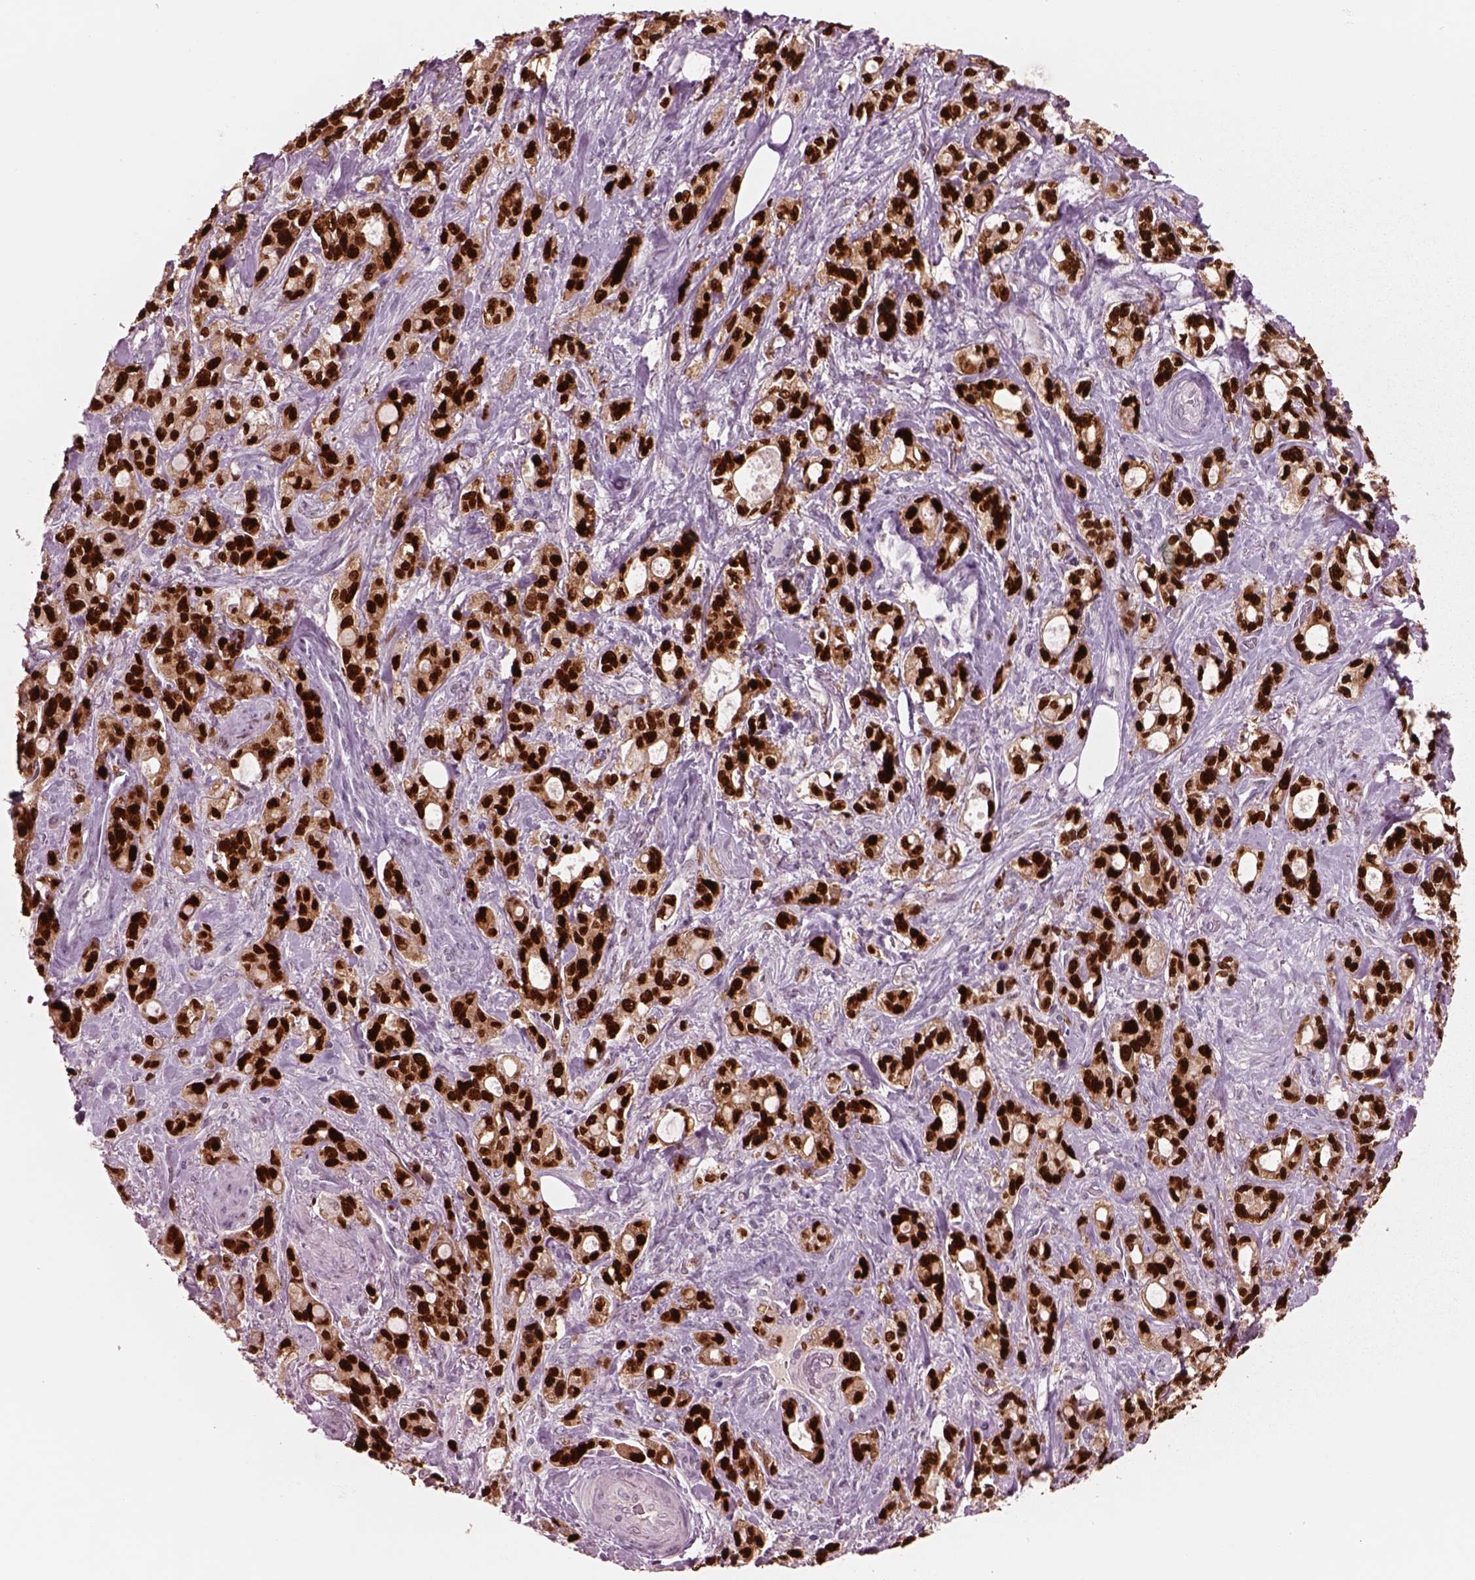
{"staining": {"intensity": "strong", "quantity": ">75%", "location": "nuclear"}, "tissue": "stomach cancer", "cell_type": "Tumor cells", "image_type": "cancer", "snomed": [{"axis": "morphology", "description": "Adenocarcinoma, NOS"}, {"axis": "topography", "description": "Stomach"}], "caption": "A brown stain highlights strong nuclear expression of a protein in human stomach cancer tumor cells.", "gene": "SOX9", "patient": {"sex": "male", "age": 63}}